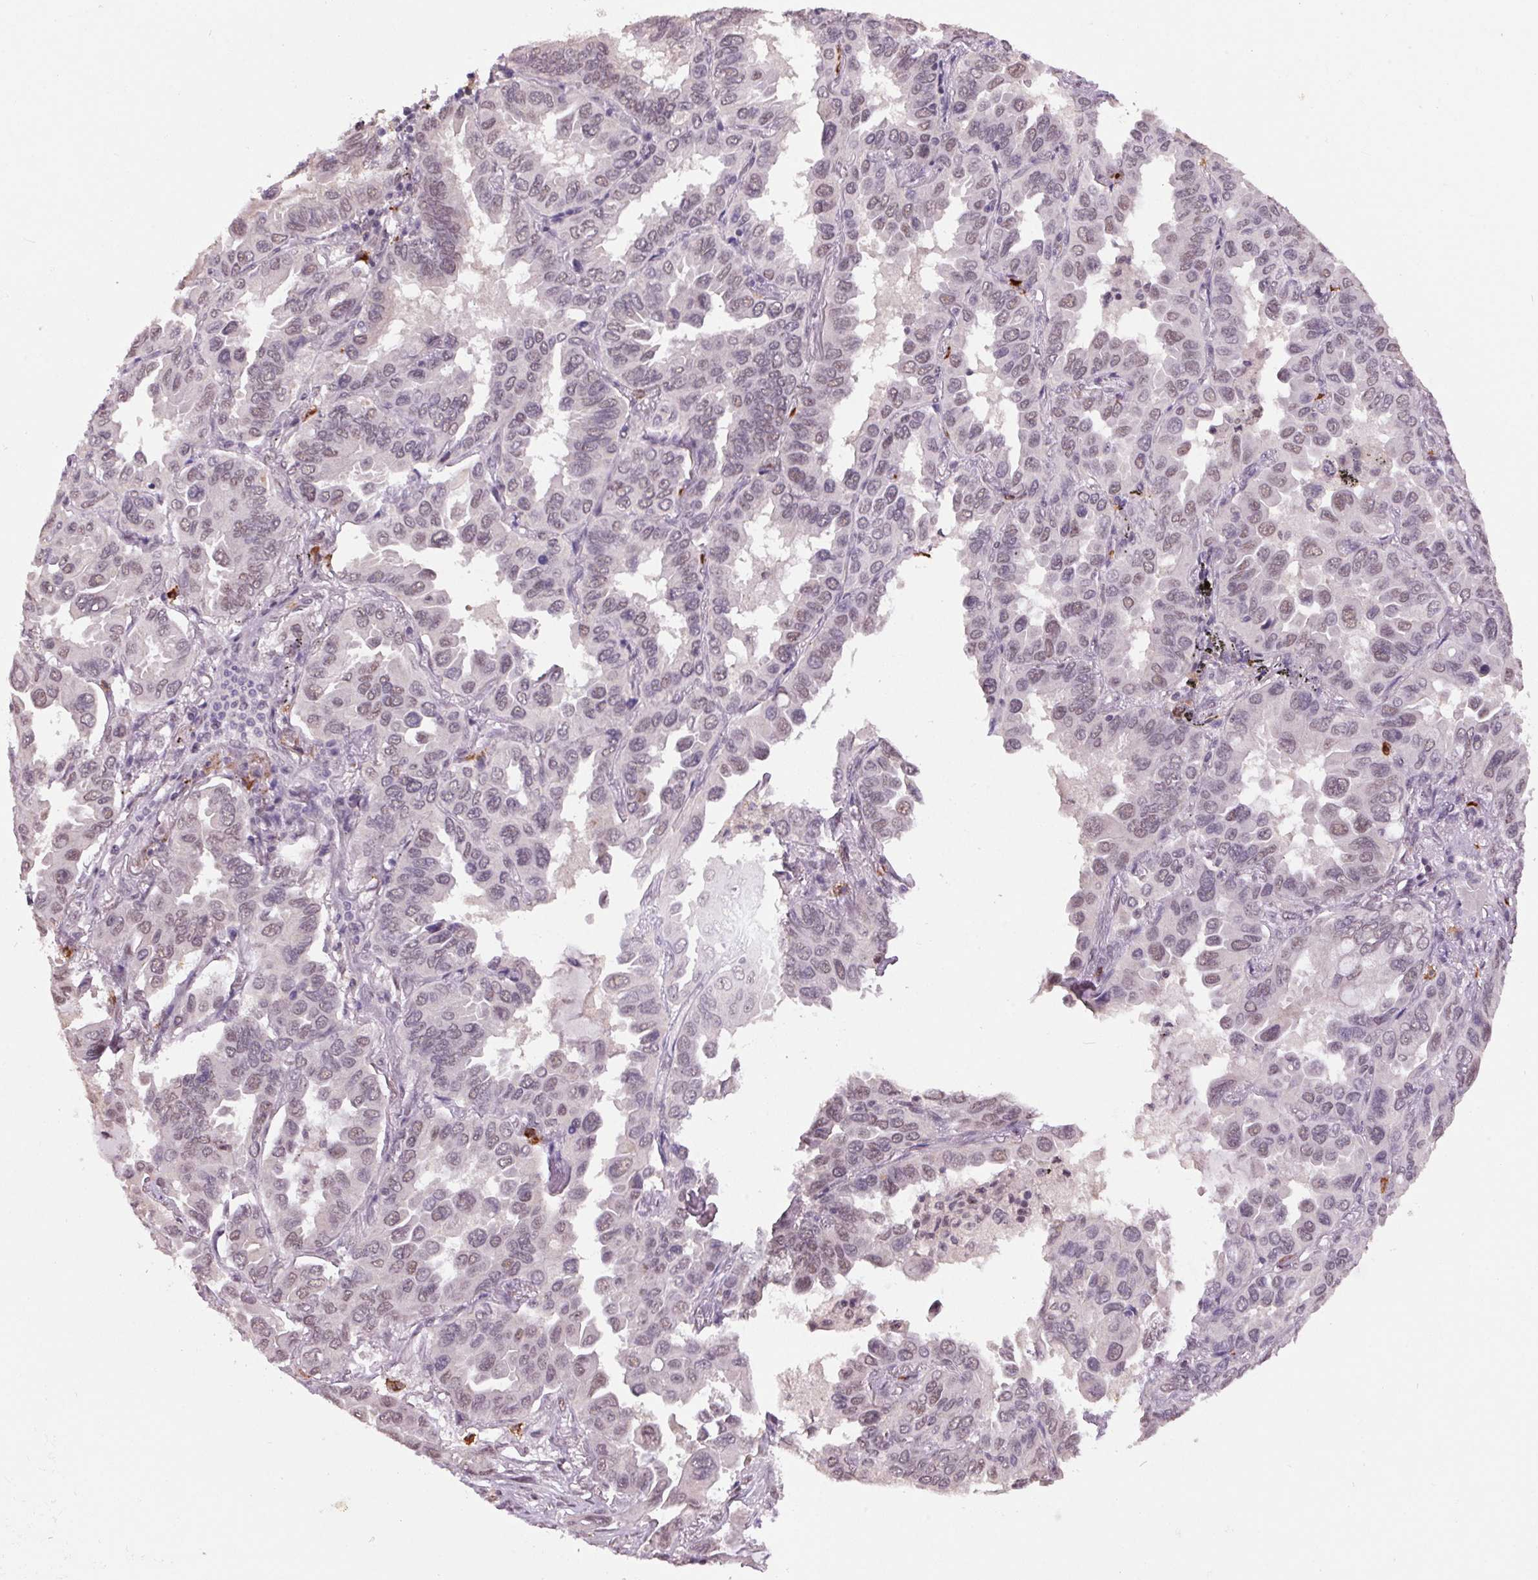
{"staining": {"intensity": "weak", "quantity": "<25%", "location": "nuclear"}, "tissue": "lung cancer", "cell_type": "Tumor cells", "image_type": "cancer", "snomed": [{"axis": "morphology", "description": "Adenocarcinoma, NOS"}, {"axis": "topography", "description": "Lung"}], "caption": "IHC histopathology image of lung adenocarcinoma stained for a protein (brown), which reveals no staining in tumor cells.", "gene": "ZBTB4", "patient": {"sex": "male", "age": 64}}